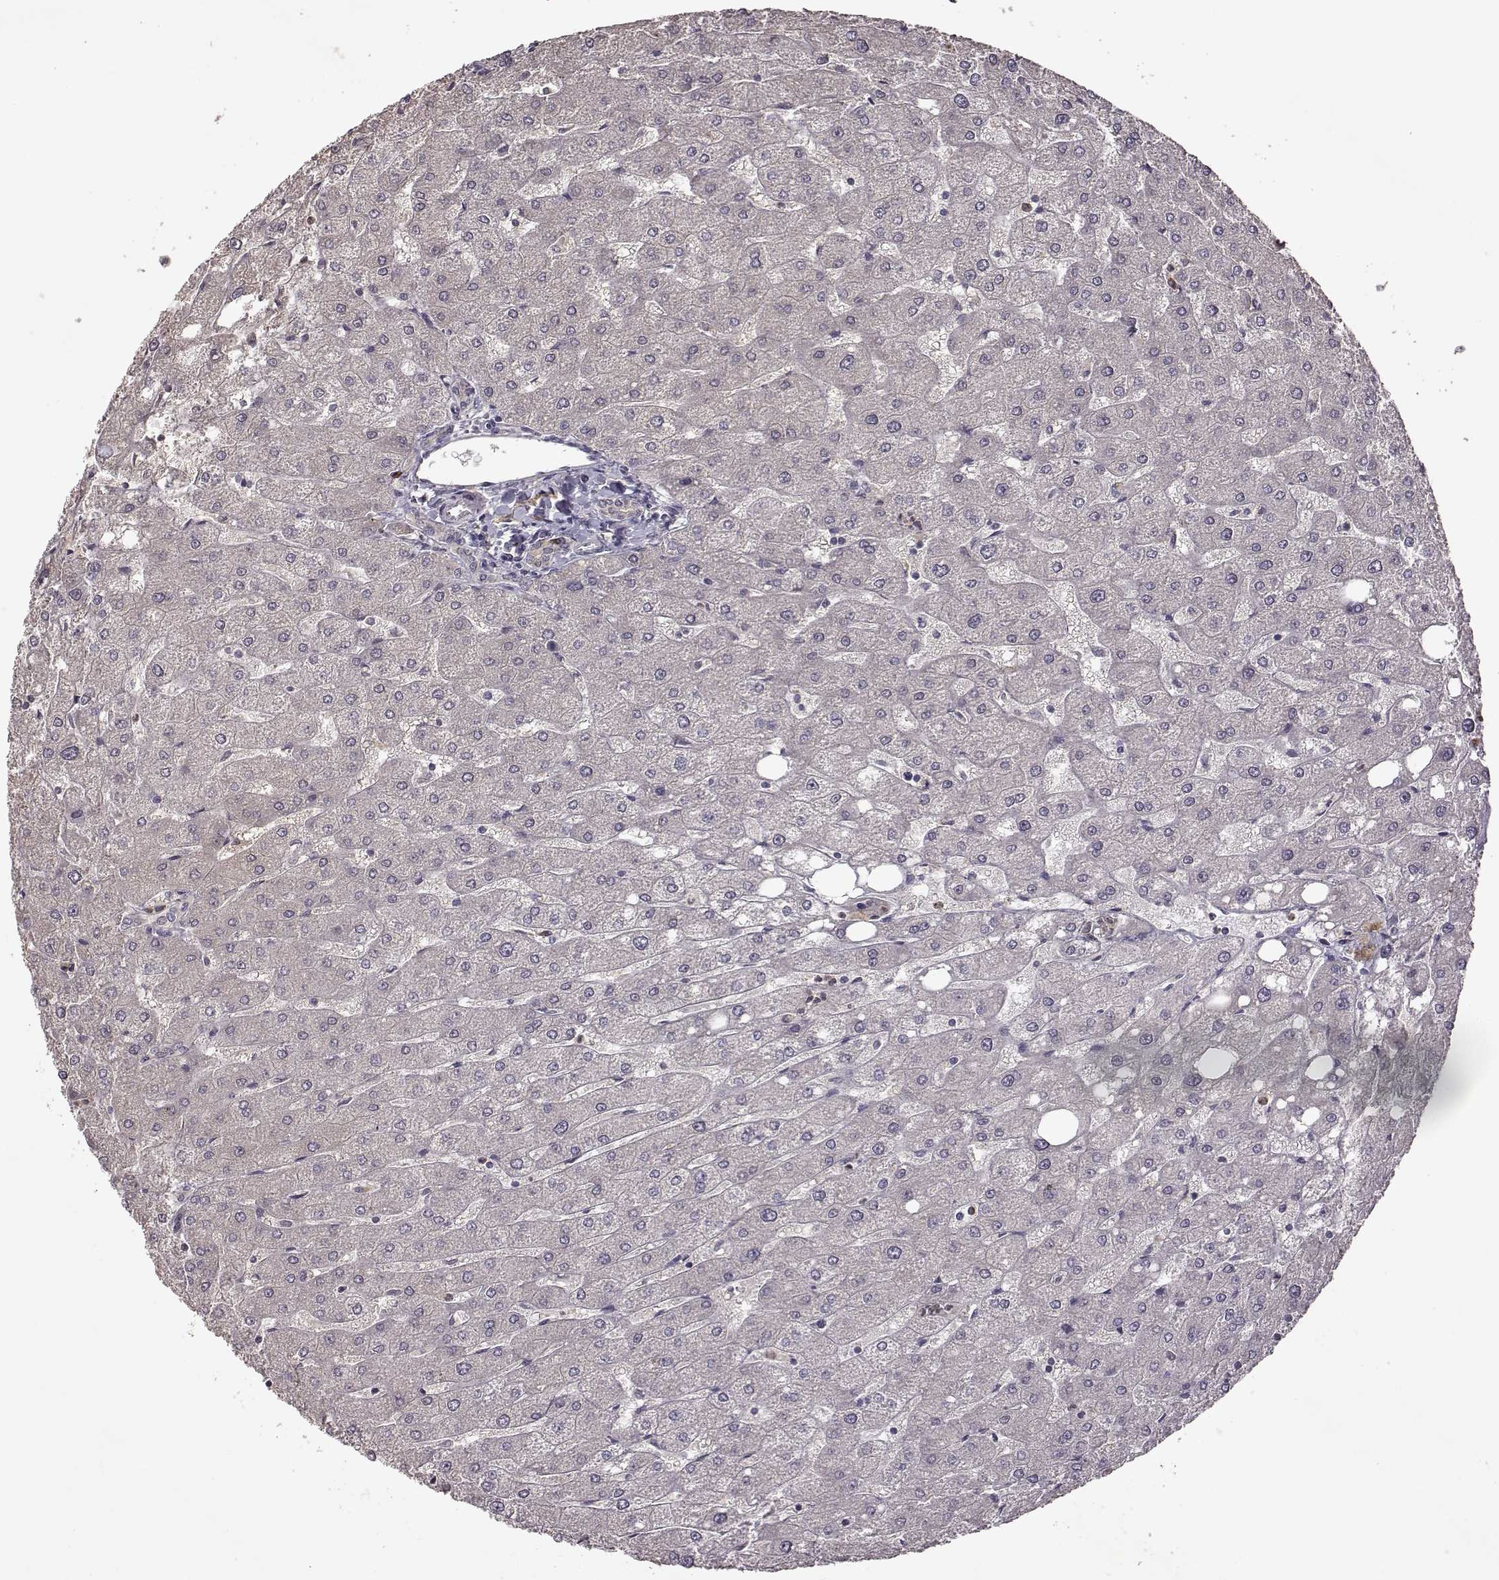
{"staining": {"intensity": "negative", "quantity": "none", "location": "none"}, "tissue": "liver", "cell_type": "Cholangiocytes", "image_type": "normal", "snomed": [{"axis": "morphology", "description": "Normal tissue, NOS"}, {"axis": "topography", "description": "Liver"}], "caption": "An immunohistochemistry (IHC) histopathology image of normal liver is shown. There is no staining in cholangiocytes of liver.", "gene": "CRB1", "patient": {"sex": "male", "age": 67}}